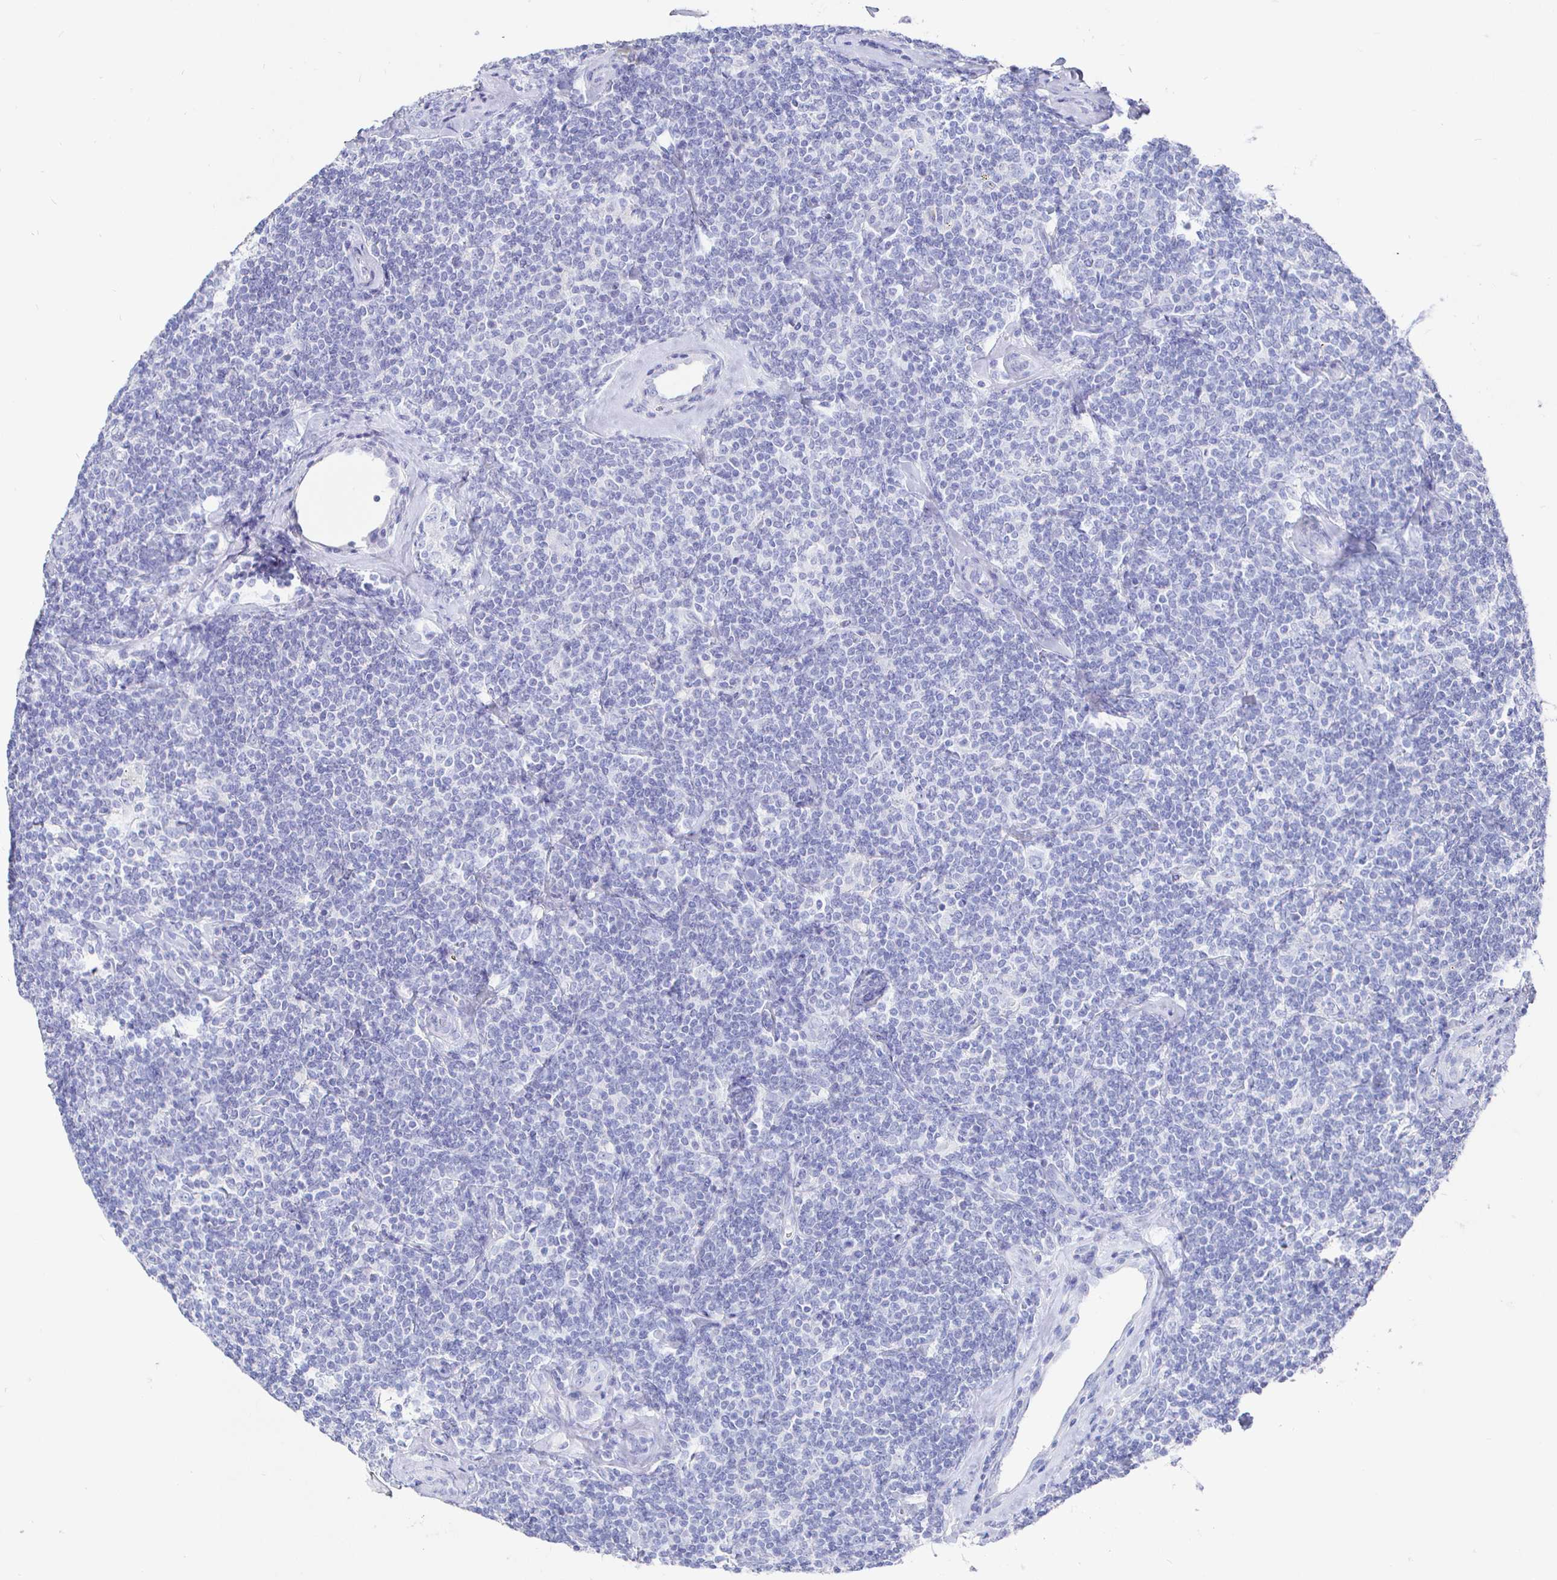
{"staining": {"intensity": "negative", "quantity": "none", "location": "none"}, "tissue": "lymphoma", "cell_type": "Tumor cells", "image_type": "cancer", "snomed": [{"axis": "morphology", "description": "Malignant lymphoma, non-Hodgkin's type, Low grade"}, {"axis": "topography", "description": "Lymph node"}], "caption": "Lymphoma was stained to show a protein in brown. There is no significant staining in tumor cells.", "gene": "CLCA1", "patient": {"sex": "female", "age": 56}}